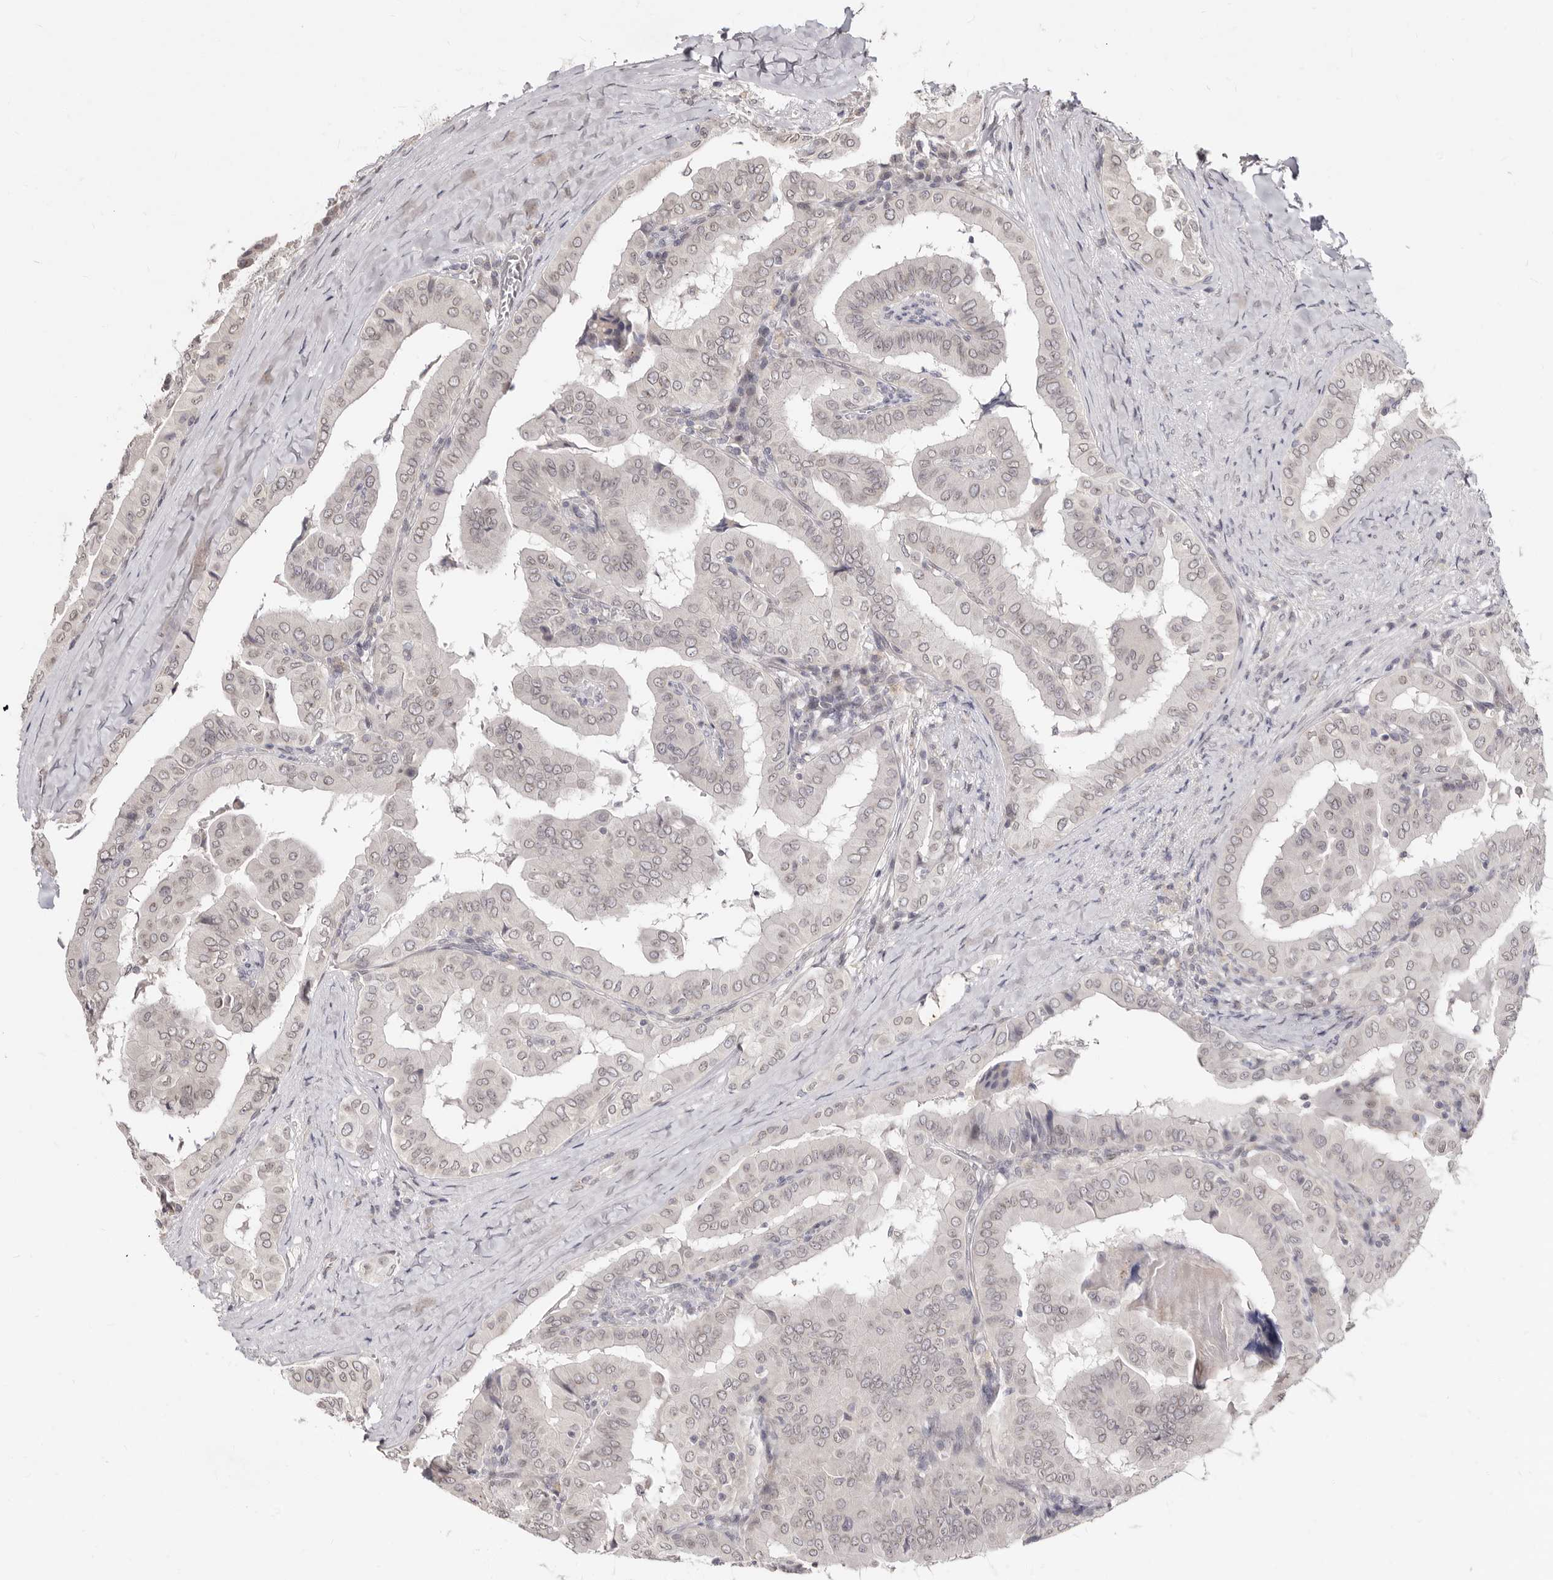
{"staining": {"intensity": "weak", "quantity": "25%-75%", "location": "cytoplasmic/membranous,nuclear"}, "tissue": "thyroid cancer", "cell_type": "Tumor cells", "image_type": "cancer", "snomed": [{"axis": "morphology", "description": "Papillary adenocarcinoma, NOS"}, {"axis": "topography", "description": "Thyroid gland"}], "caption": "Thyroid cancer (papillary adenocarcinoma) was stained to show a protein in brown. There is low levels of weak cytoplasmic/membranous and nuclear positivity in about 25%-75% of tumor cells. (DAB IHC, brown staining for protein, blue staining for nuclei).", "gene": "LCORL", "patient": {"sex": "male", "age": 33}}